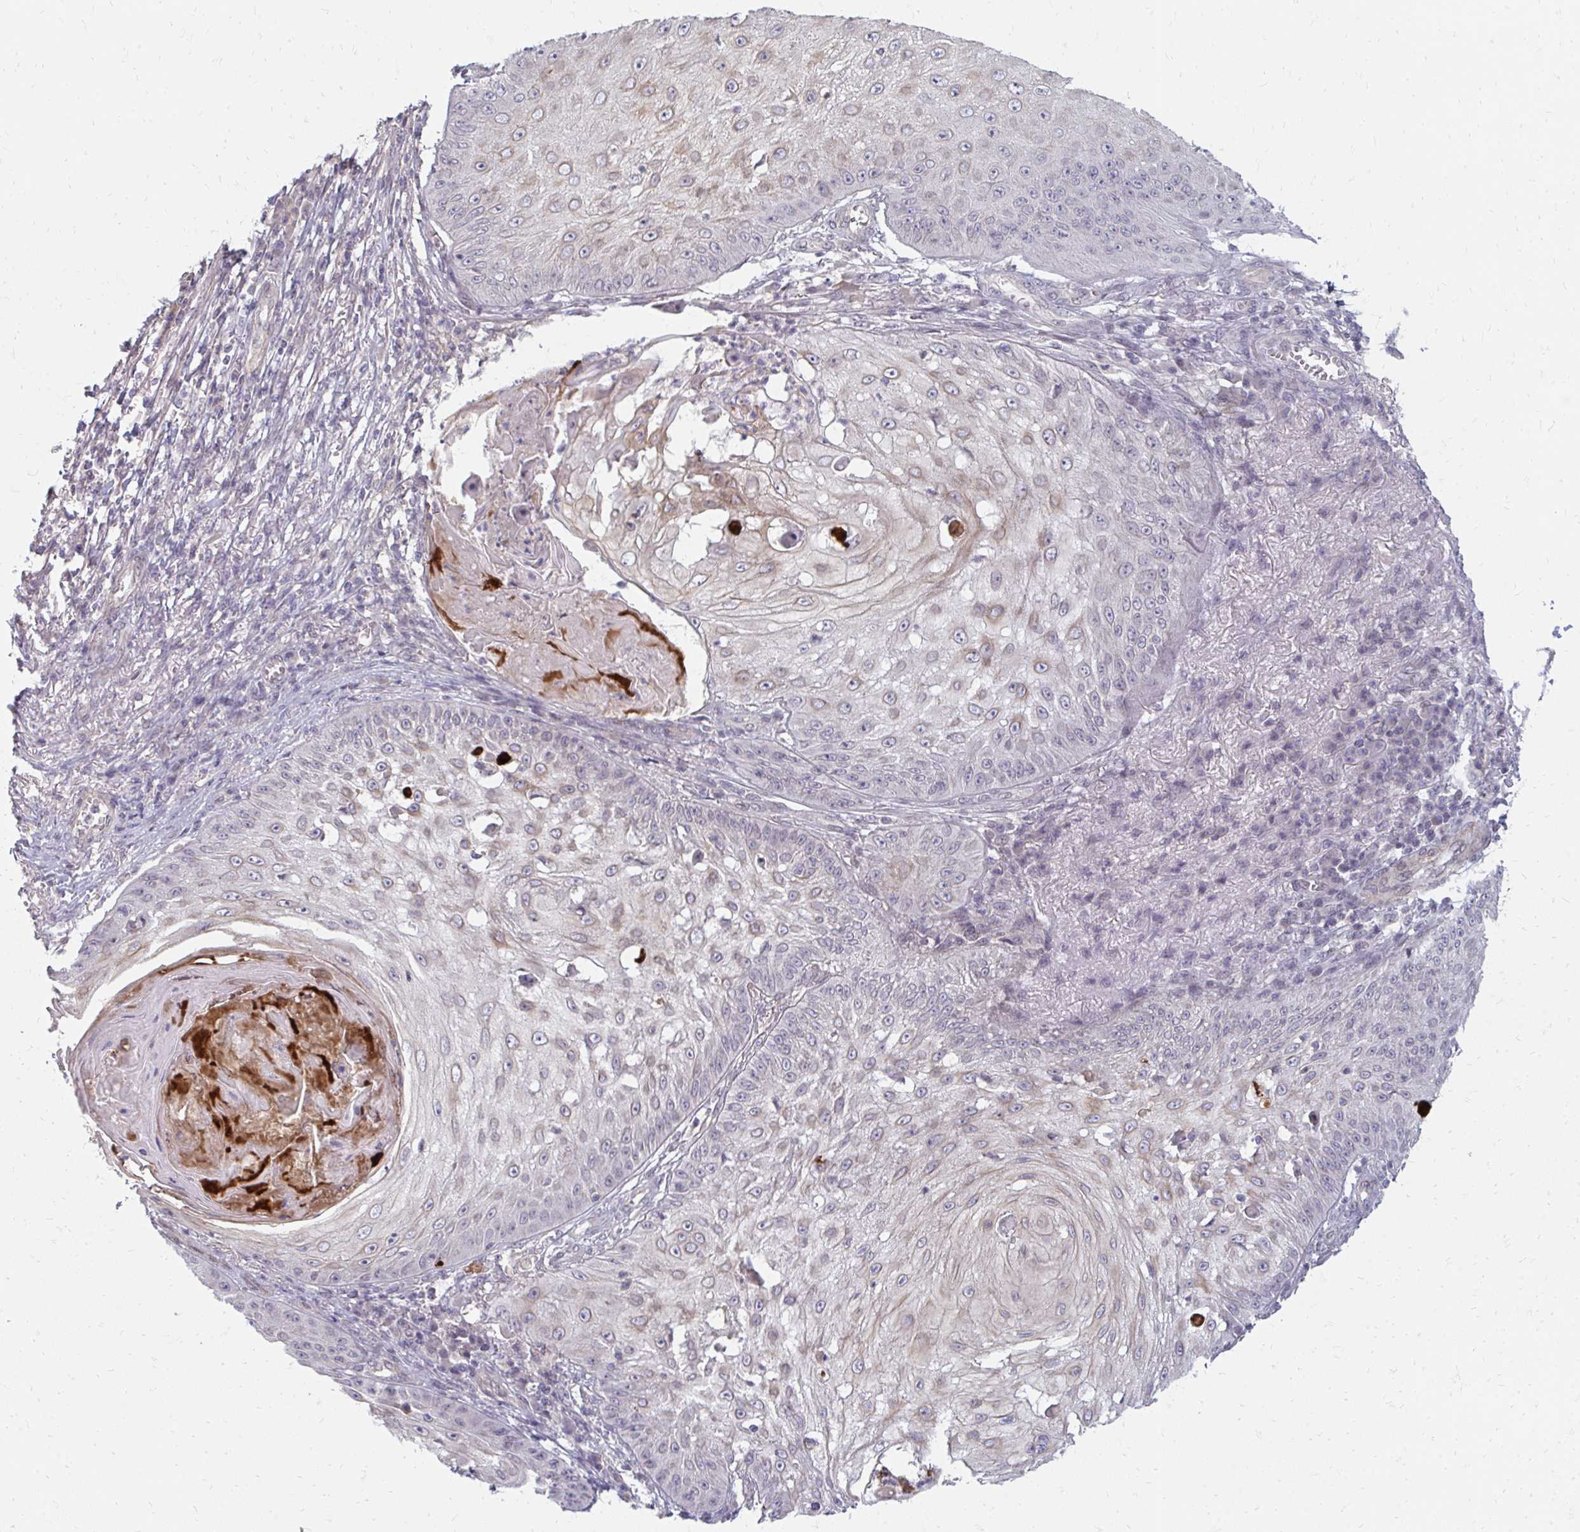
{"staining": {"intensity": "weak", "quantity": "<25%", "location": "cytoplasmic/membranous"}, "tissue": "skin cancer", "cell_type": "Tumor cells", "image_type": "cancer", "snomed": [{"axis": "morphology", "description": "Squamous cell carcinoma, NOS"}, {"axis": "topography", "description": "Skin"}], "caption": "DAB immunohistochemical staining of skin cancer shows no significant positivity in tumor cells. (DAB IHC with hematoxylin counter stain).", "gene": "GPC5", "patient": {"sex": "male", "age": 70}}